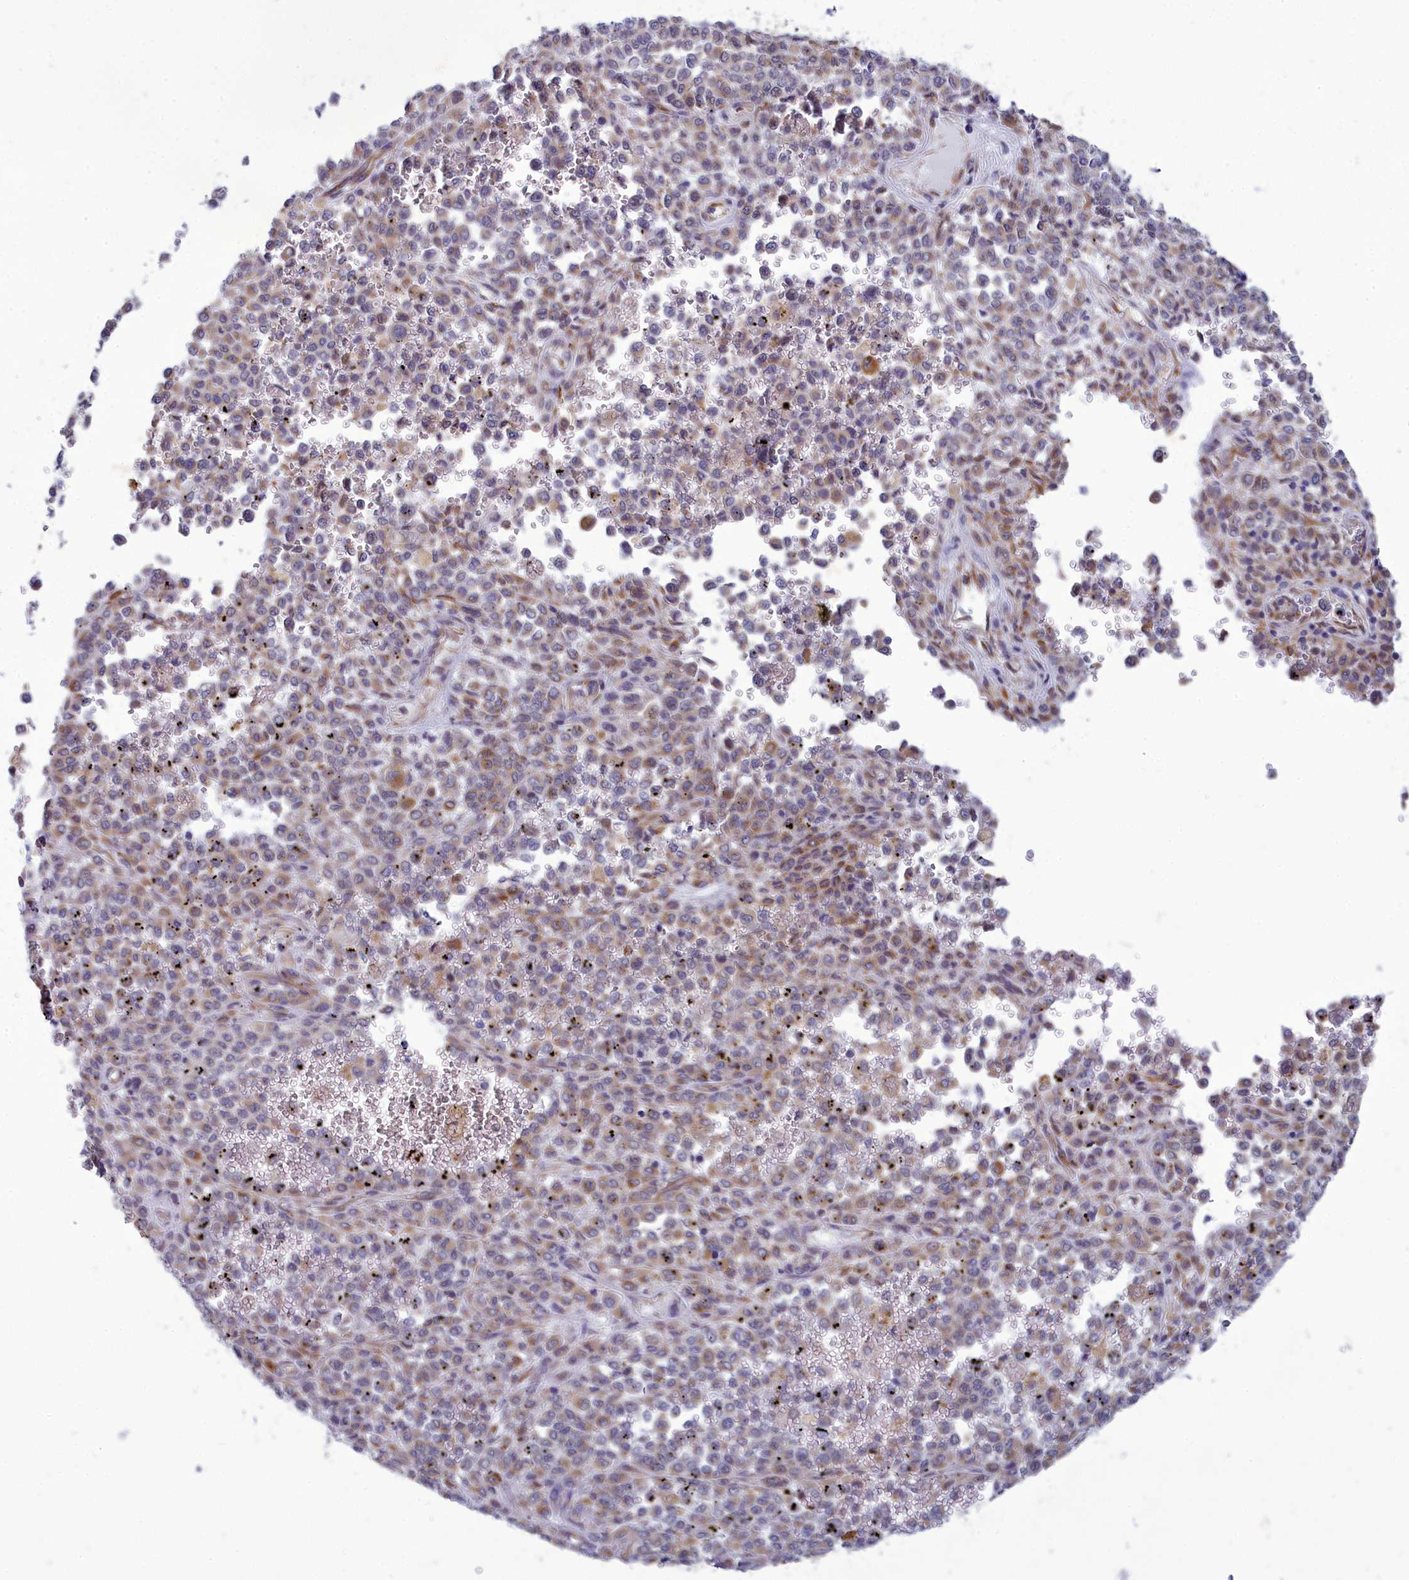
{"staining": {"intensity": "weak", "quantity": "25%-75%", "location": "cytoplasmic/membranous"}, "tissue": "melanoma", "cell_type": "Tumor cells", "image_type": "cancer", "snomed": [{"axis": "morphology", "description": "Malignant melanoma, Metastatic site"}, {"axis": "topography", "description": "Pancreas"}], "caption": "A brown stain labels weak cytoplasmic/membranous positivity of a protein in melanoma tumor cells.", "gene": "CENATAC", "patient": {"sex": "female", "age": 30}}